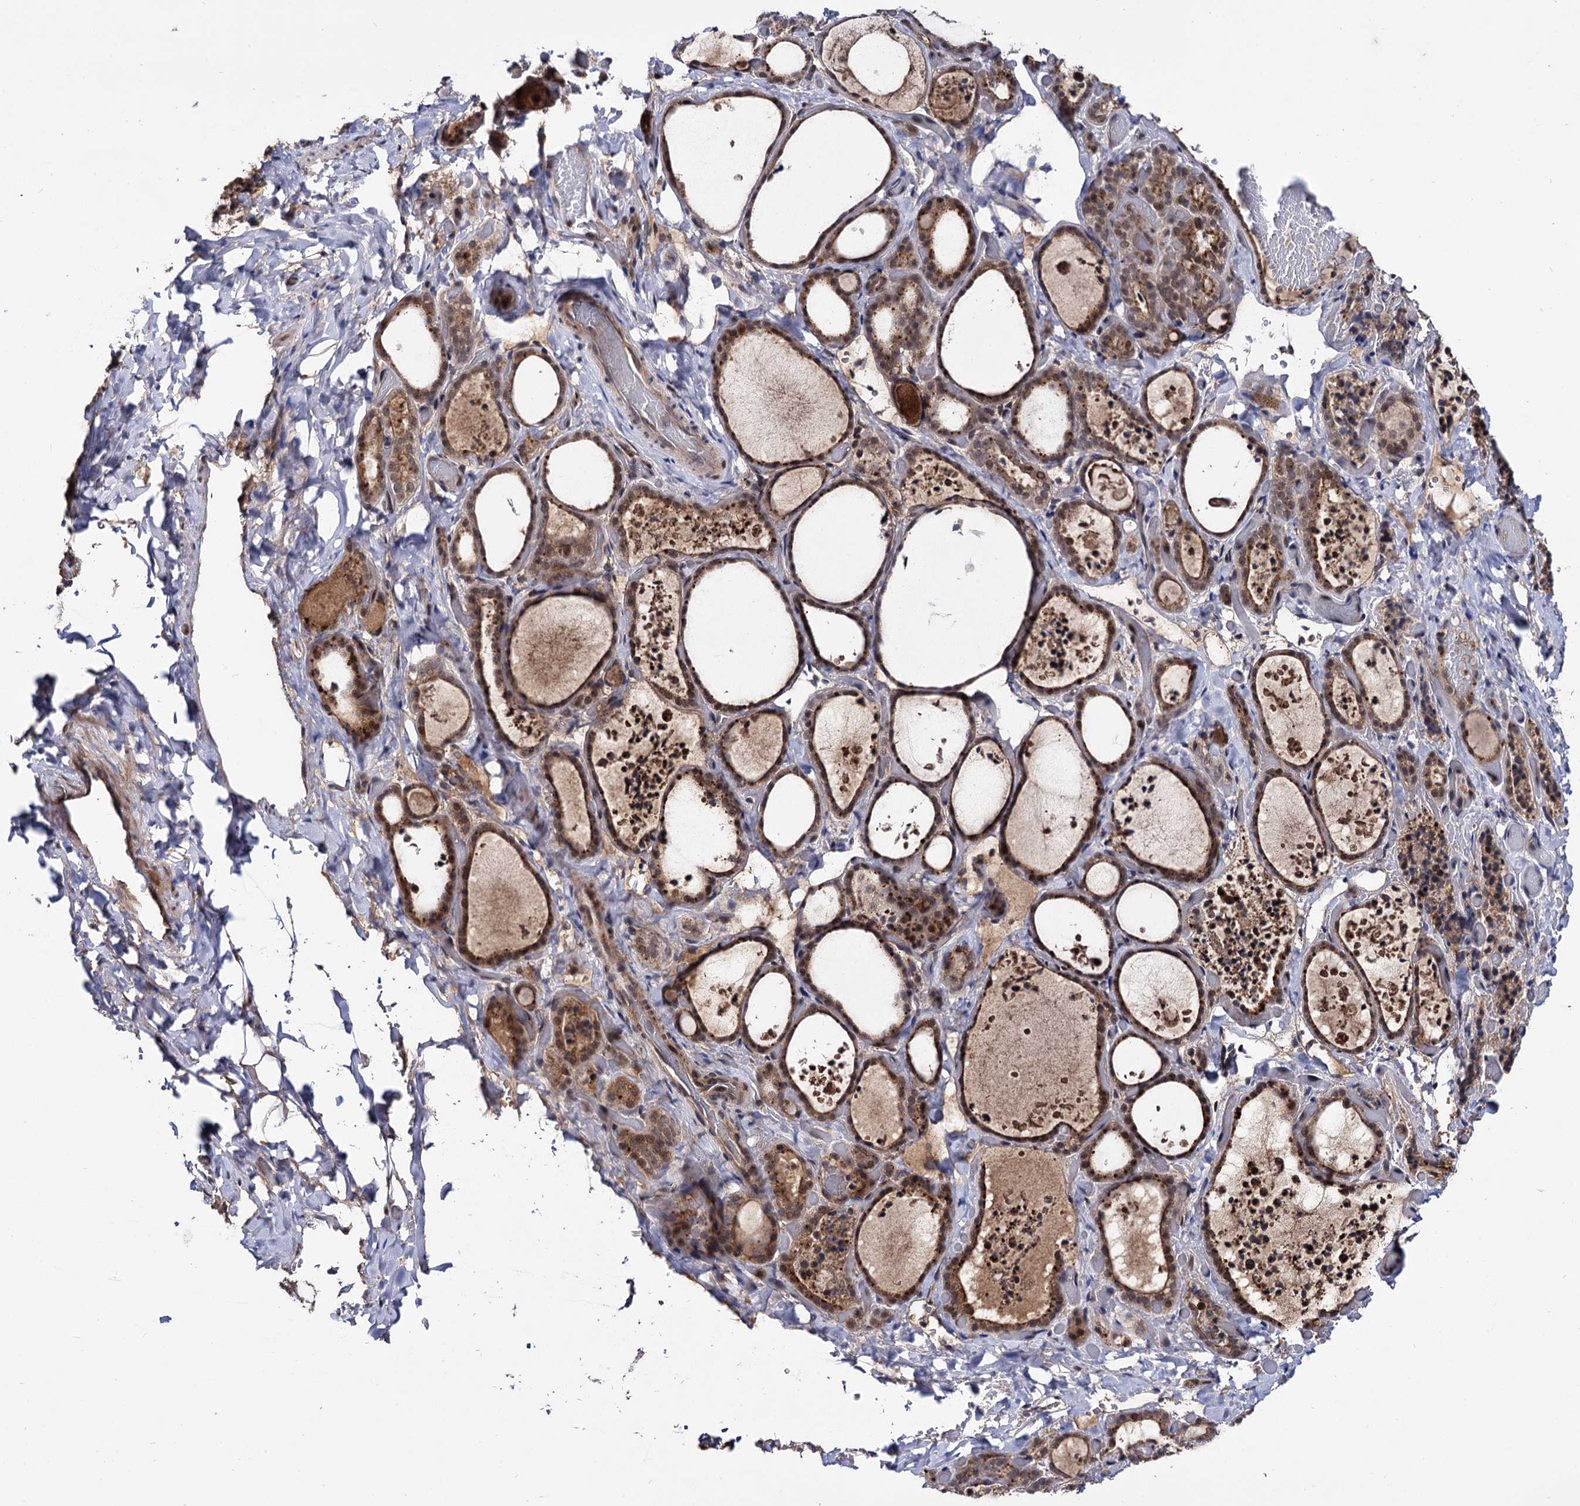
{"staining": {"intensity": "moderate", "quantity": ">75%", "location": "cytoplasmic/membranous,nuclear"}, "tissue": "thyroid gland", "cell_type": "Glandular cells", "image_type": "normal", "snomed": [{"axis": "morphology", "description": "Normal tissue, NOS"}, {"axis": "topography", "description": "Thyroid gland"}], "caption": "Protein staining of normal thyroid gland displays moderate cytoplasmic/membranous,nuclear staining in approximately >75% of glandular cells.", "gene": "MICAL2", "patient": {"sex": "female", "age": 44}}